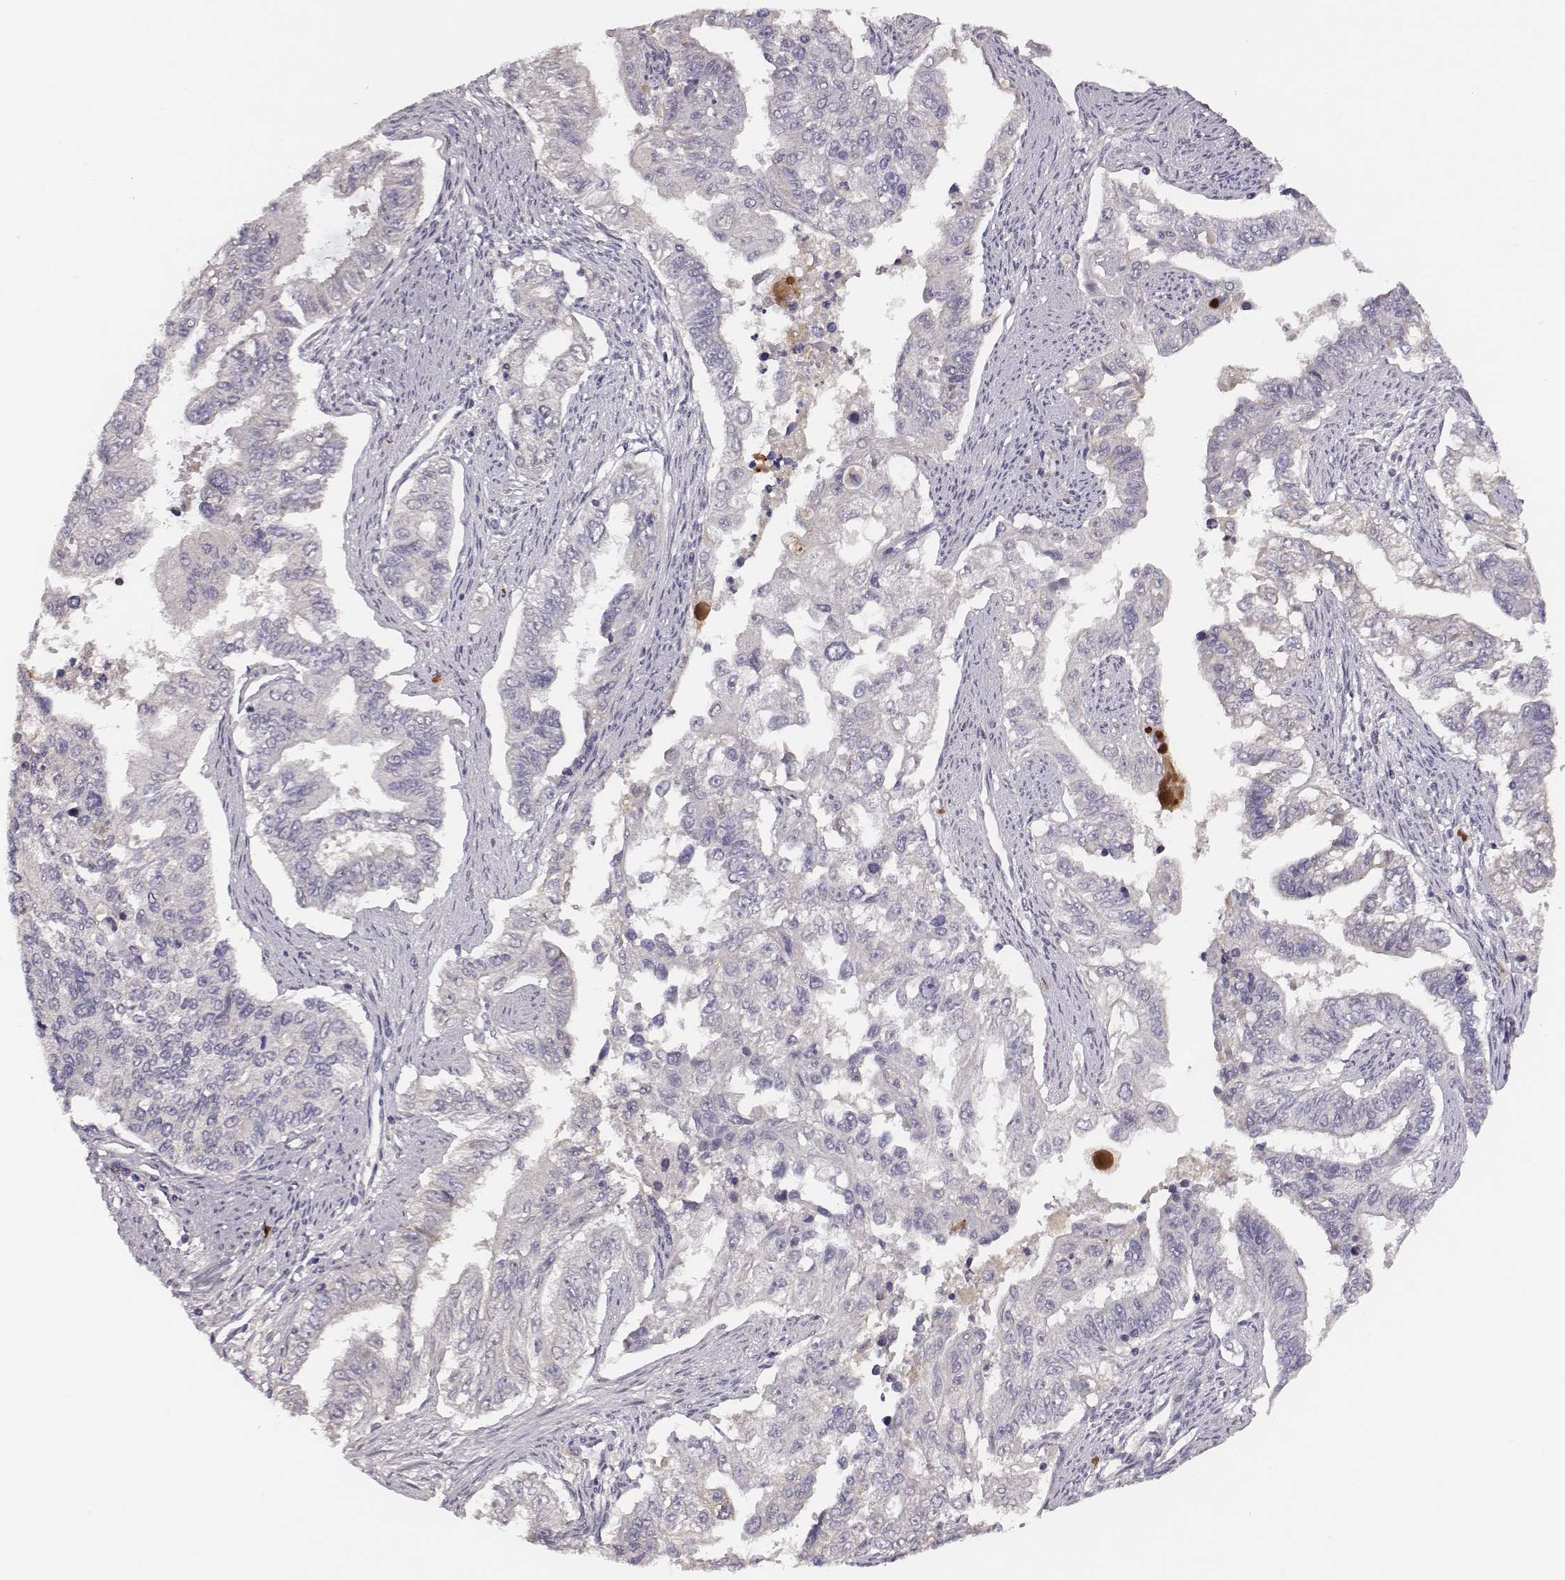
{"staining": {"intensity": "negative", "quantity": "none", "location": "none"}, "tissue": "endometrial cancer", "cell_type": "Tumor cells", "image_type": "cancer", "snomed": [{"axis": "morphology", "description": "Adenocarcinoma, NOS"}, {"axis": "topography", "description": "Uterus"}], "caption": "Immunohistochemical staining of human endometrial cancer reveals no significant staining in tumor cells. (DAB (3,3'-diaminobenzidine) immunohistochemistry (IHC) visualized using brightfield microscopy, high magnification).", "gene": "SLC22A6", "patient": {"sex": "female", "age": 59}}